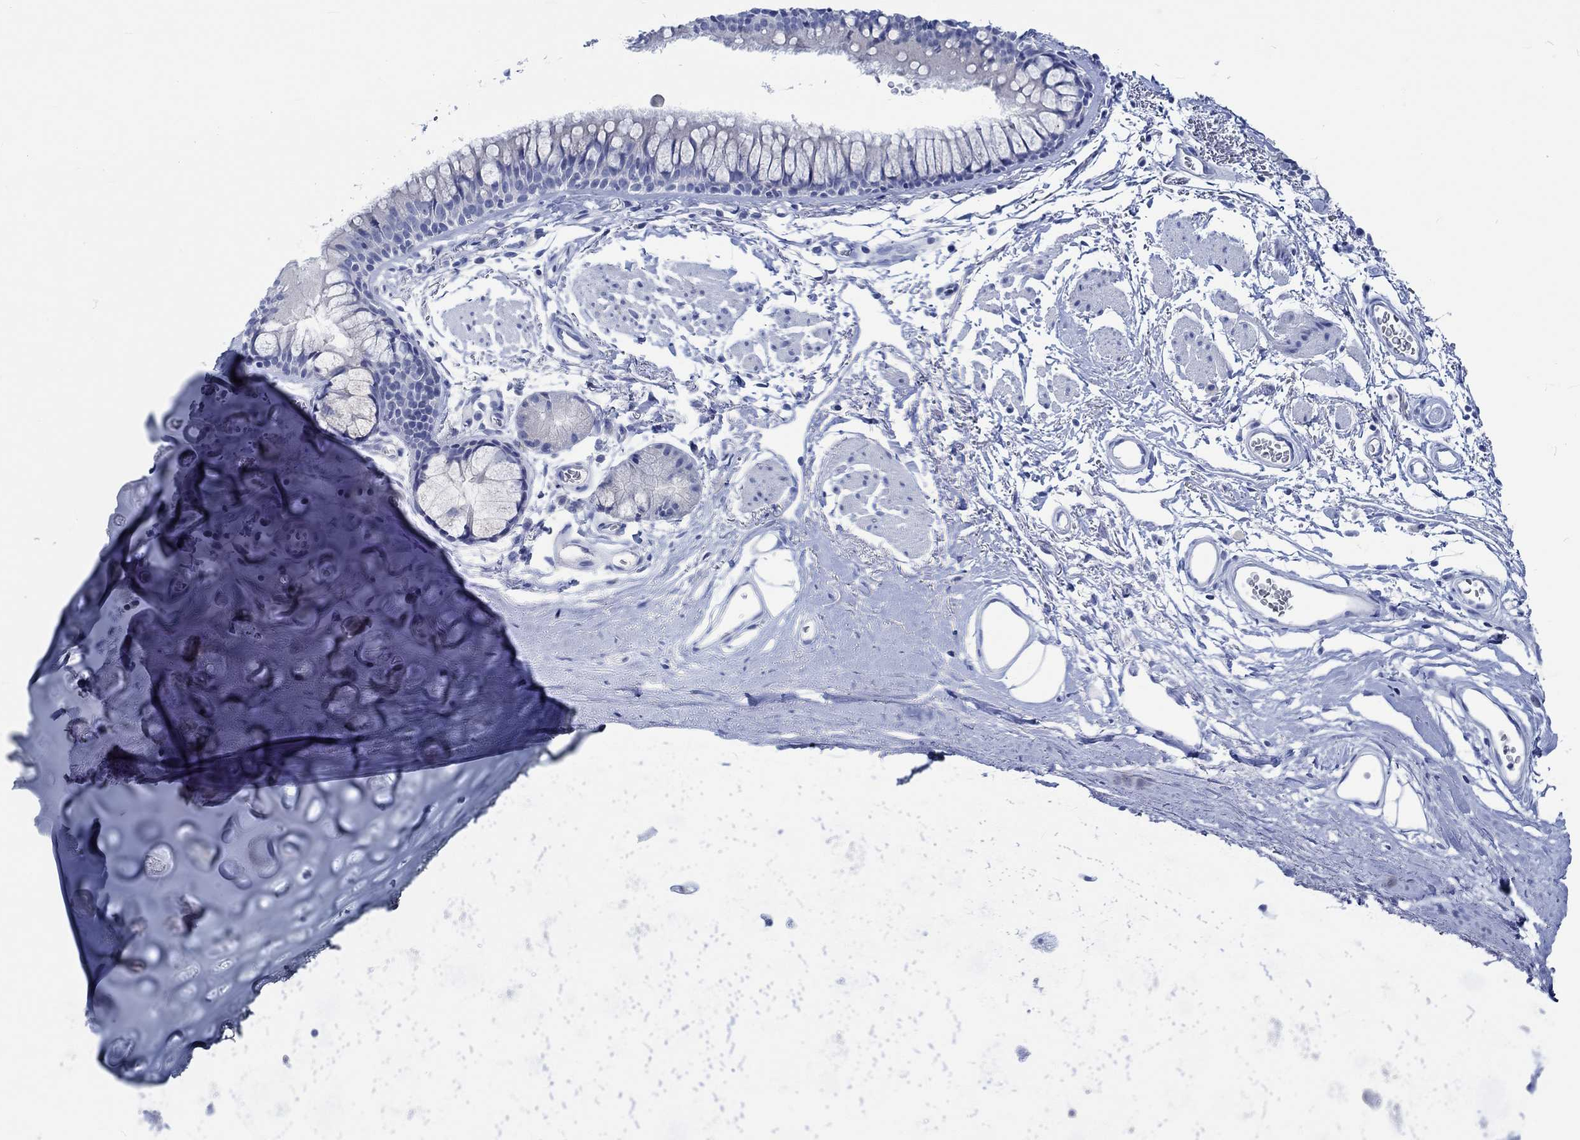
{"staining": {"intensity": "negative", "quantity": "none", "location": "none"}, "tissue": "adipose tissue", "cell_type": "Adipocytes", "image_type": "normal", "snomed": [{"axis": "morphology", "description": "Normal tissue, NOS"}, {"axis": "topography", "description": "Cartilage tissue"}, {"axis": "topography", "description": "Bronchus"}], "caption": "A micrograph of human adipose tissue is negative for staining in adipocytes. (Brightfield microscopy of DAB immunohistochemistry at high magnification).", "gene": "PTPRN2", "patient": {"sex": "female", "age": 79}}